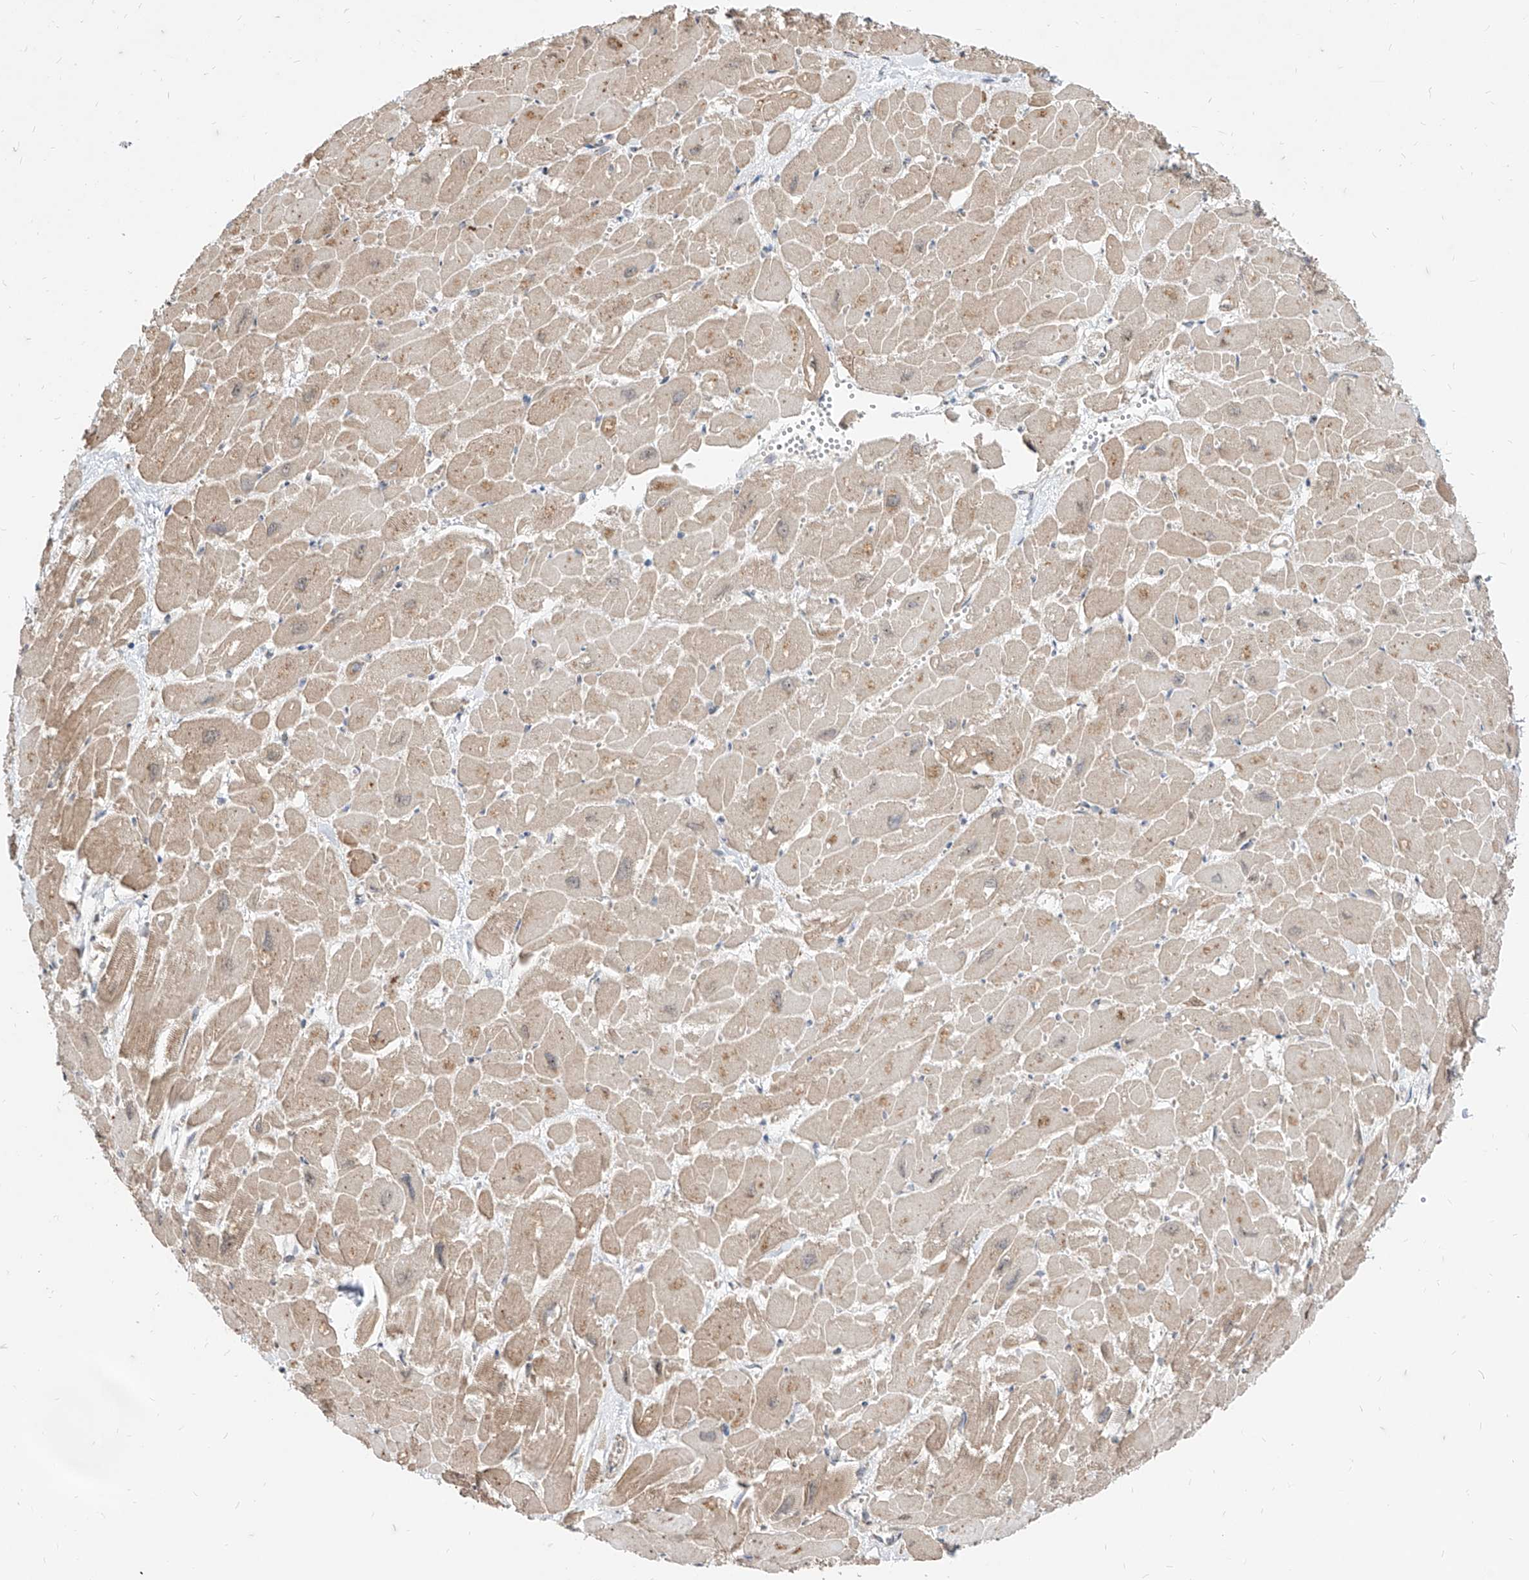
{"staining": {"intensity": "negative", "quantity": "none", "location": "none"}, "tissue": "heart muscle", "cell_type": "Cardiomyocytes", "image_type": "normal", "snomed": [{"axis": "morphology", "description": "Normal tissue, NOS"}, {"axis": "topography", "description": "Heart"}], "caption": "The IHC micrograph has no significant staining in cardiomyocytes of heart muscle.", "gene": "C8orf82", "patient": {"sex": "male", "age": 54}}